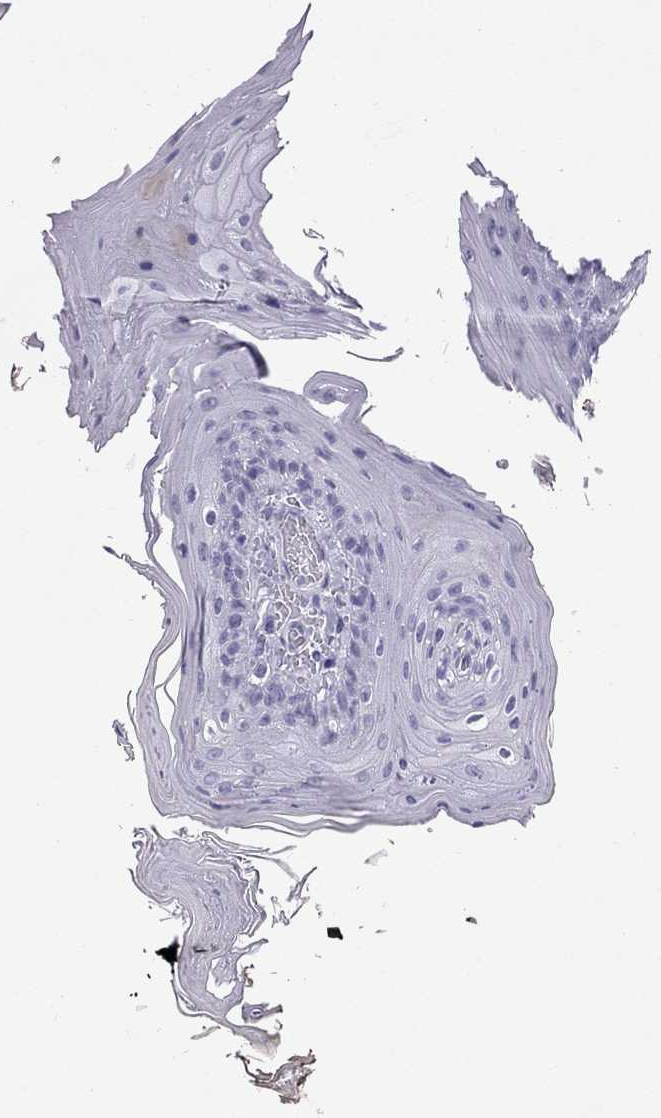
{"staining": {"intensity": "negative", "quantity": "none", "location": "none"}, "tissue": "oral mucosa", "cell_type": "Squamous epithelial cells", "image_type": "normal", "snomed": [{"axis": "morphology", "description": "Normal tissue, NOS"}, {"axis": "topography", "description": "Oral tissue"}], "caption": "Normal oral mucosa was stained to show a protein in brown. There is no significant positivity in squamous epithelial cells.", "gene": "GJA8", "patient": {"sex": "male", "age": 9}}